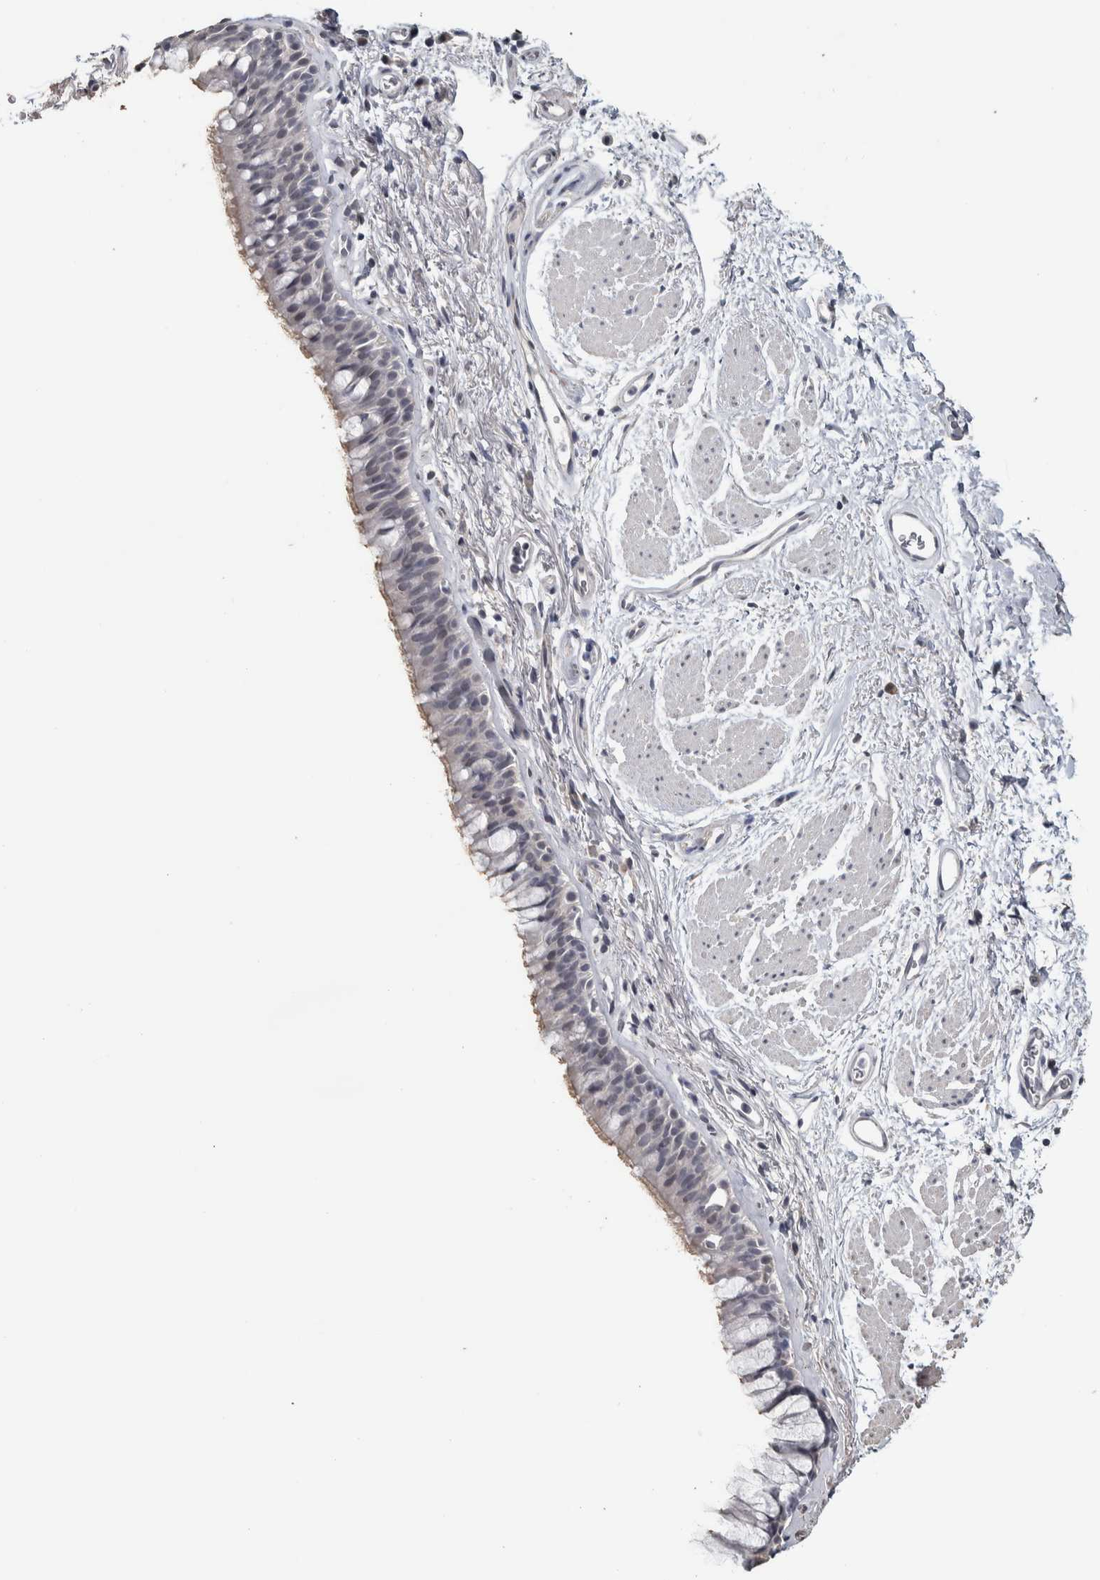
{"staining": {"intensity": "weak", "quantity": "25%-75%", "location": "cytoplasmic/membranous"}, "tissue": "bronchus", "cell_type": "Respiratory epithelial cells", "image_type": "normal", "snomed": [{"axis": "morphology", "description": "Normal tissue, NOS"}, {"axis": "topography", "description": "Cartilage tissue"}, {"axis": "topography", "description": "Bronchus"}], "caption": "Human bronchus stained for a protein (brown) shows weak cytoplasmic/membranous positive positivity in about 25%-75% of respiratory epithelial cells.", "gene": "NECAB1", "patient": {"sex": "female", "age": 53}}